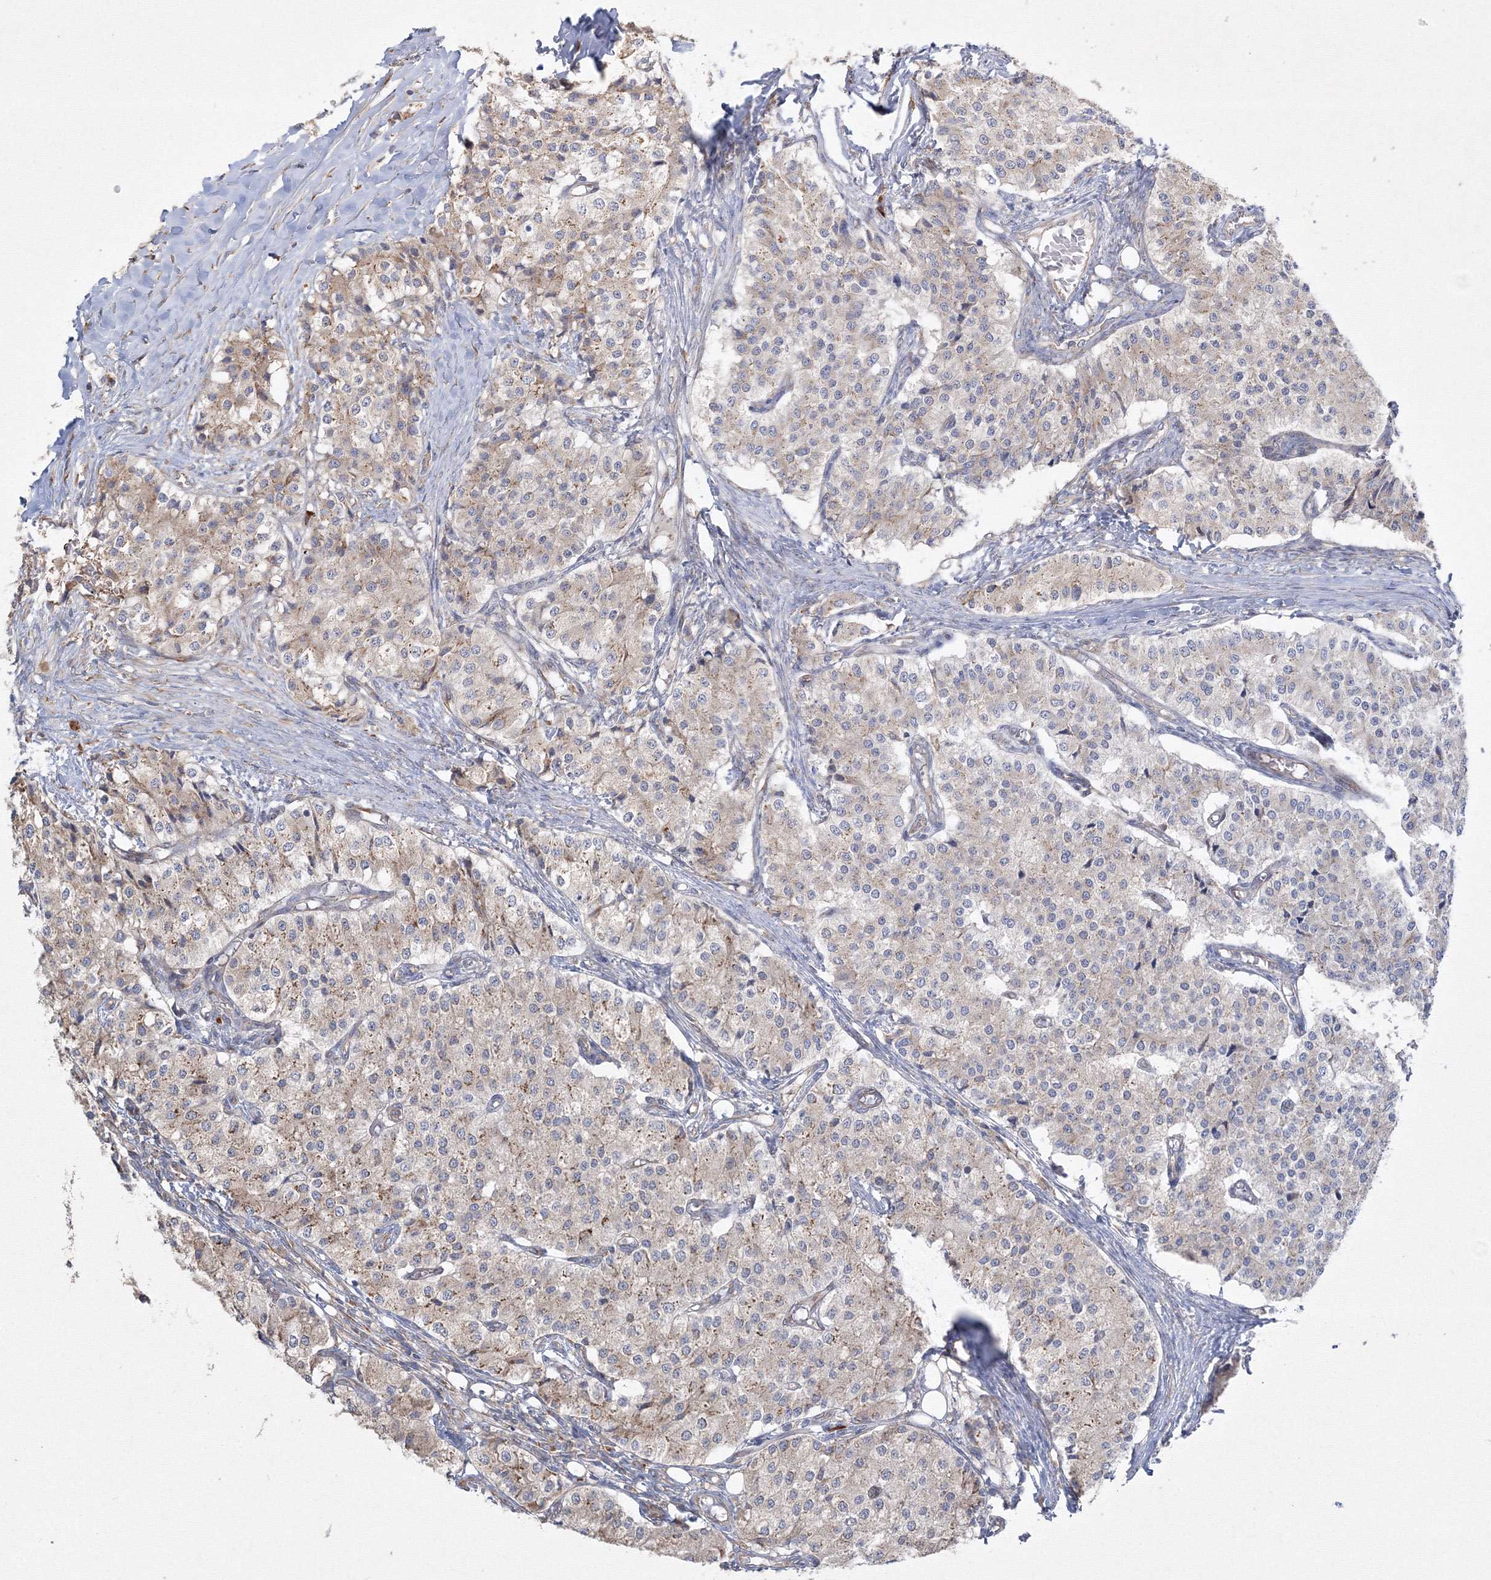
{"staining": {"intensity": "weak", "quantity": "25%-75%", "location": "cytoplasmic/membranous"}, "tissue": "carcinoid", "cell_type": "Tumor cells", "image_type": "cancer", "snomed": [{"axis": "morphology", "description": "Carcinoid, malignant, NOS"}, {"axis": "topography", "description": "Colon"}], "caption": "A histopathology image of carcinoid stained for a protein displays weak cytoplasmic/membranous brown staining in tumor cells.", "gene": "FBXL8", "patient": {"sex": "female", "age": 52}}